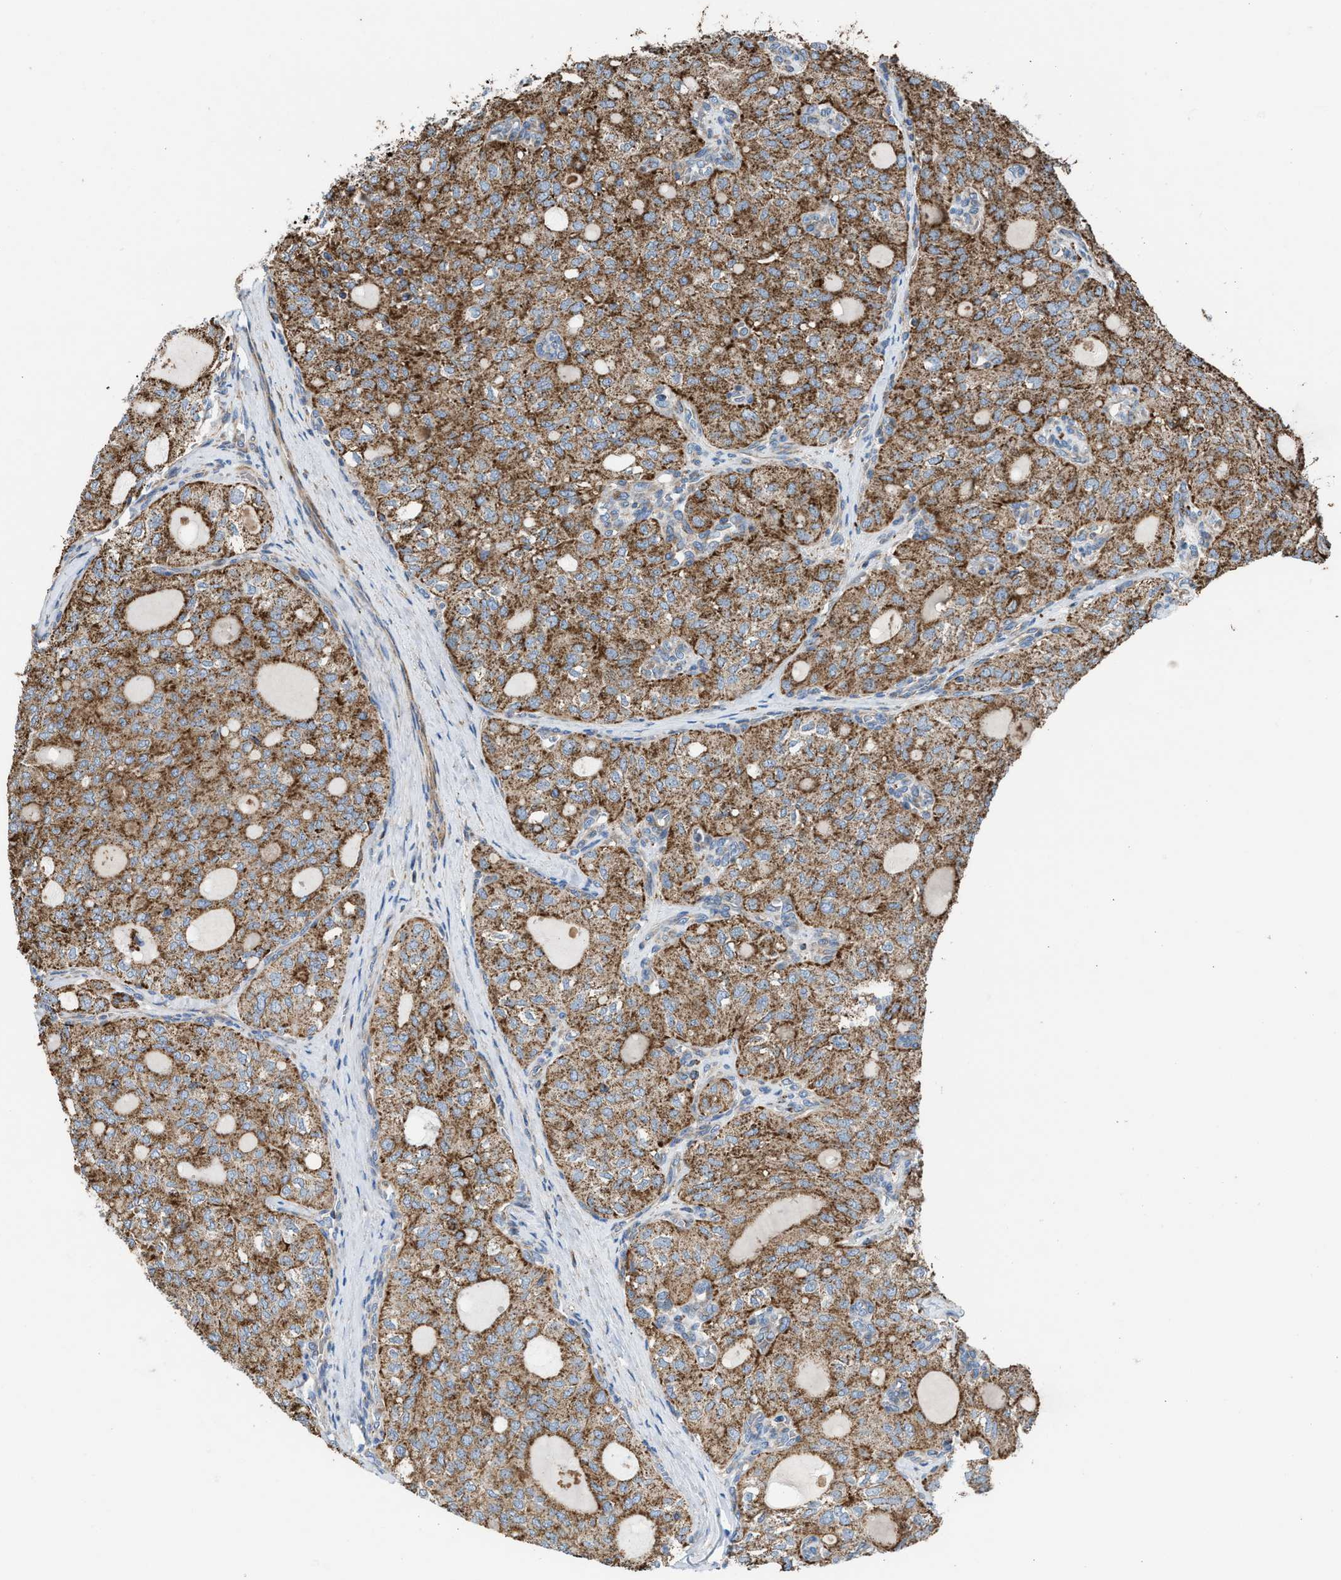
{"staining": {"intensity": "moderate", "quantity": ">75%", "location": "cytoplasmic/membranous"}, "tissue": "thyroid cancer", "cell_type": "Tumor cells", "image_type": "cancer", "snomed": [{"axis": "morphology", "description": "Follicular adenoma carcinoma, NOS"}, {"axis": "topography", "description": "Thyroid gland"}], "caption": "Human follicular adenoma carcinoma (thyroid) stained for a protein (brown) reveals moderate cytoplasmic/membranous positive expression in about >75% of tumor cells.", "gene": "SLC10A3", "patient": {"sex": "male", "age": 75}}